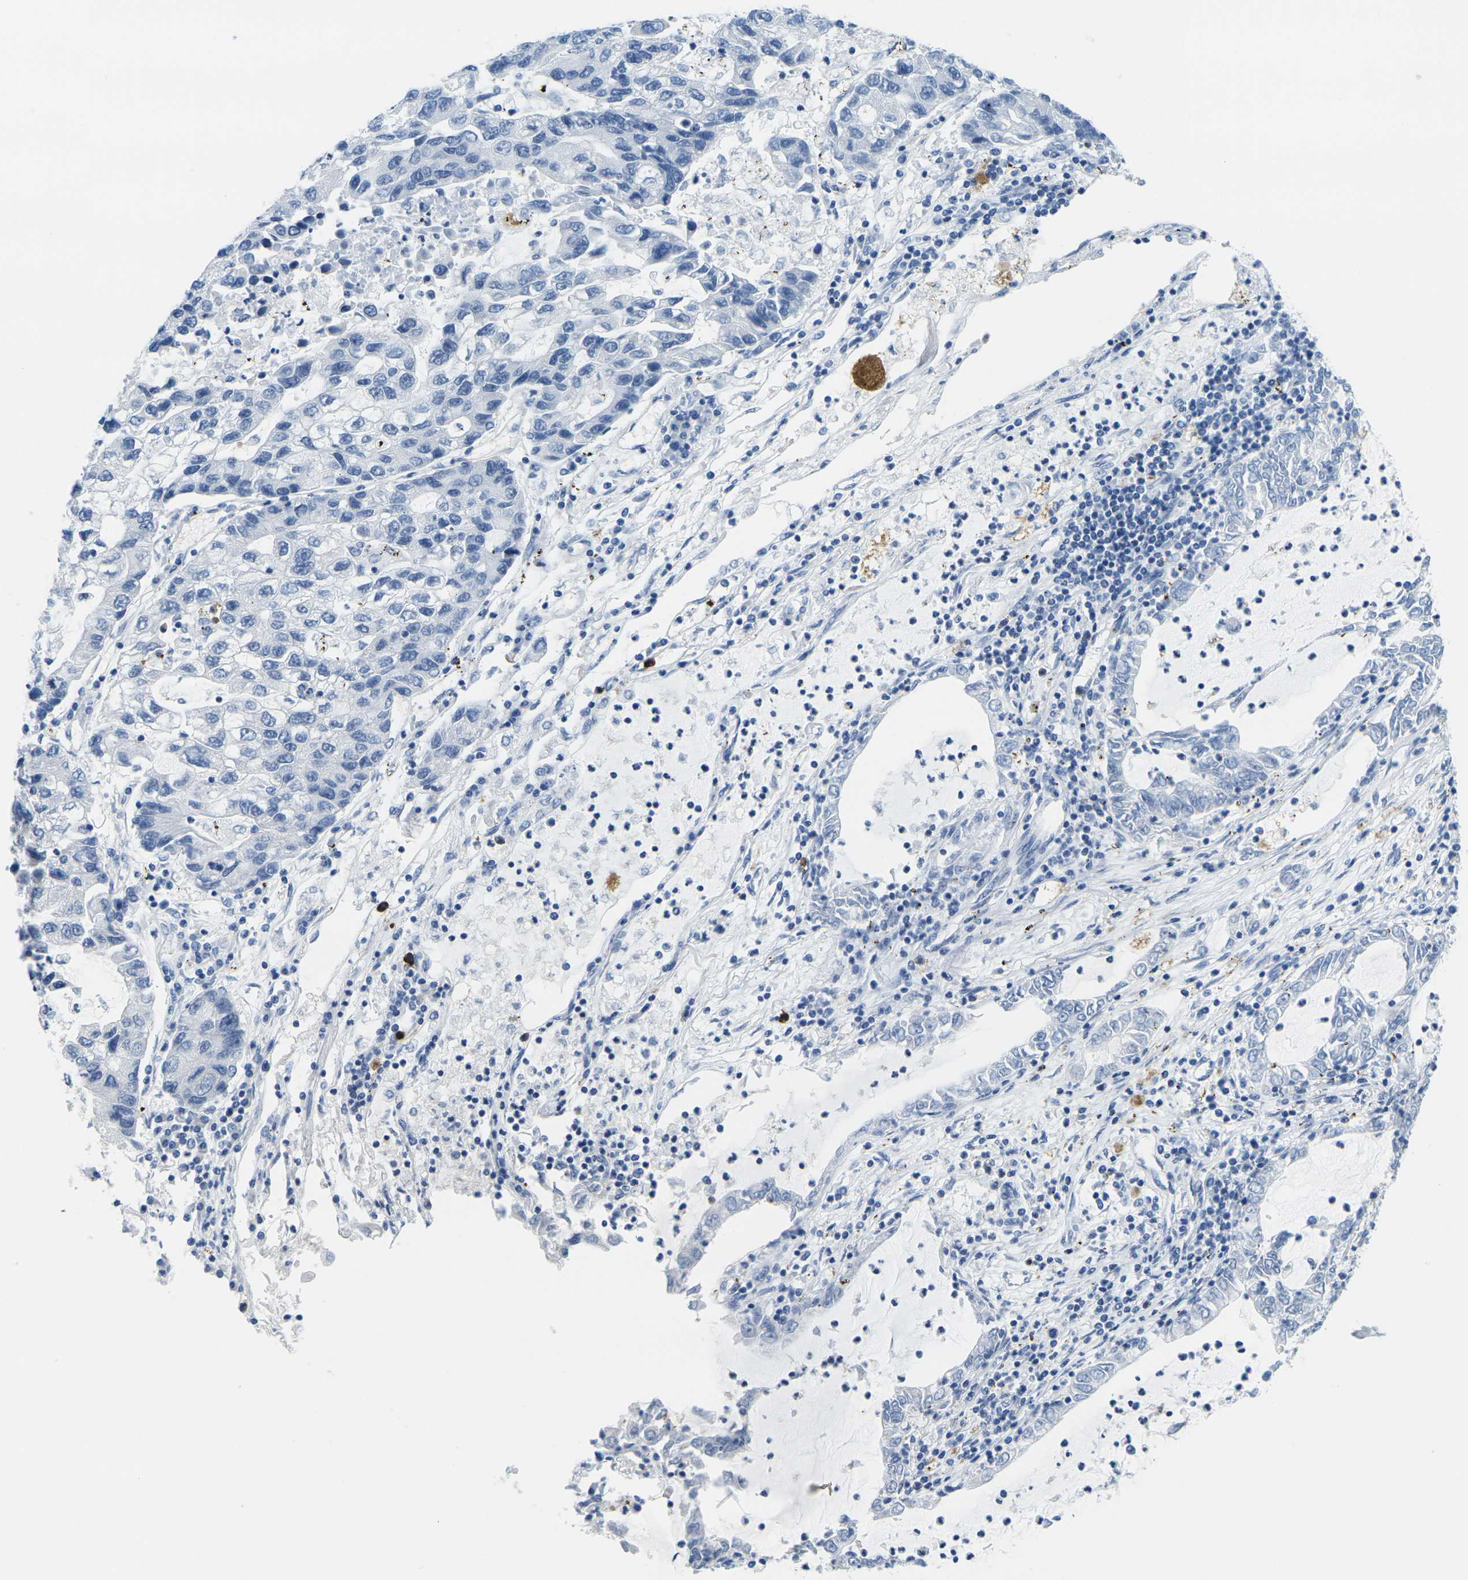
{"staining": {"intensity": "negative", "quantity": "none", "location": "none"}, "tissue": "lung cancer", "cell_type": "Tumor cells", "image_type": "cancer", "snomed": [{"axis": "morphology", "description": "Adenocarcinoma, NOS"}, {"axis": "topography", "description": "Lung"}], "caption": "Immunohistochemical staining of human lung adenocarcinoma displays no significant staining in tumor cells.", "gene": "GPR15", "patient": {"sex": "female", "age": 51}}